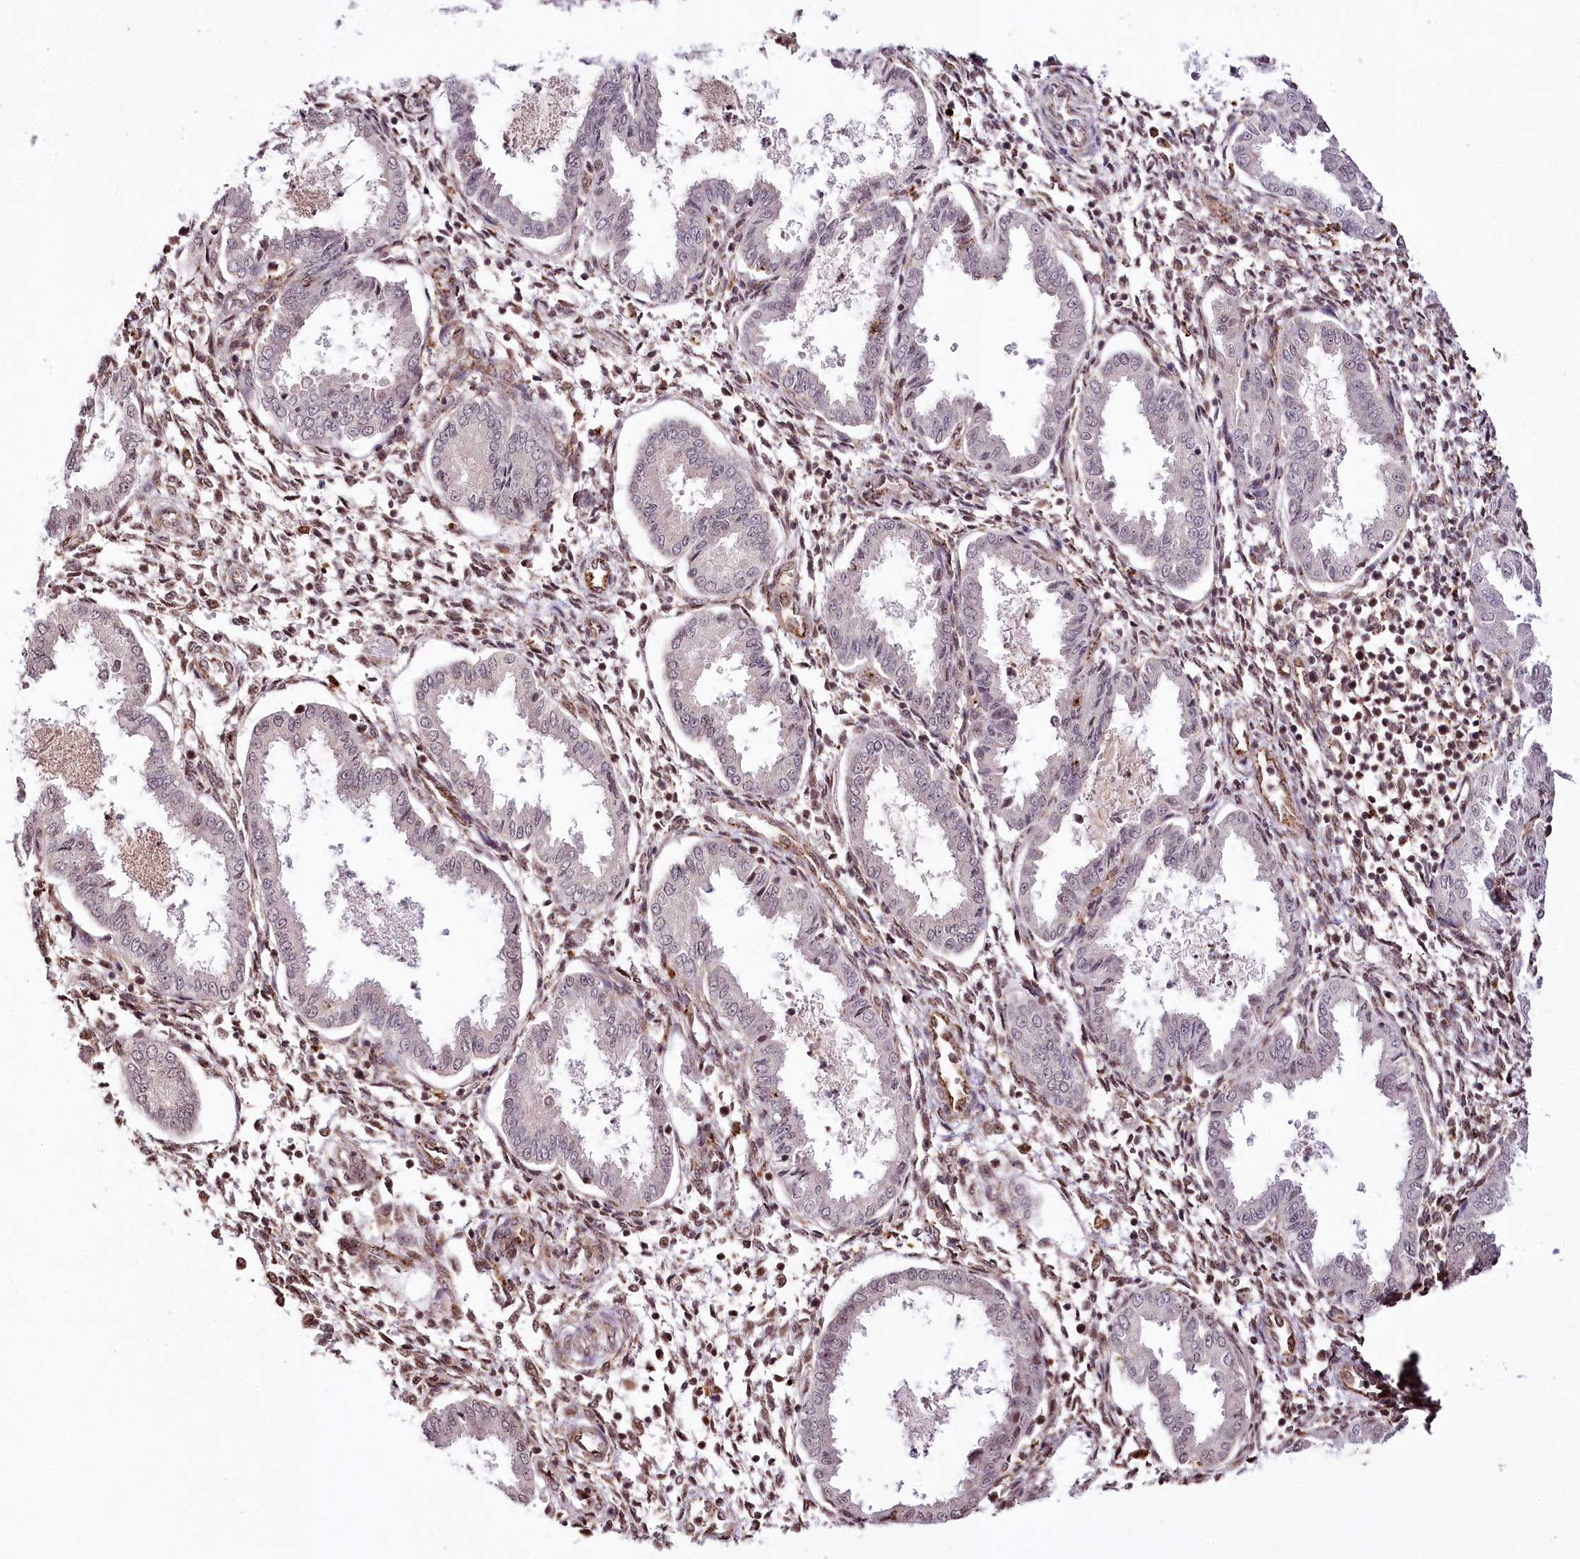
{"staining": {"intensity": "moderate", "quantity": "25%-75%", "location": "cytoplasmic/membranous,nuclear"}, "tissue": "endometrium", "cell_type": "Cells in endometrial stroma", "image_type": "normal", "snomed": [{"axis": "morphology", "description": "Normal tissue, NOS"}, {"axis": "topography", "description": "Endometrium"}], "caption": "Protein staining displays moderate cytoplasmic/membranous,nuclear positivity in about 25%-75% of cells in endometrial stroma in normal endometrium. (DAB = brown stain, brightfield microscopy at high magnification).", "gene": "HOXC8", "patient": {"sex": "female", "age": 33}}